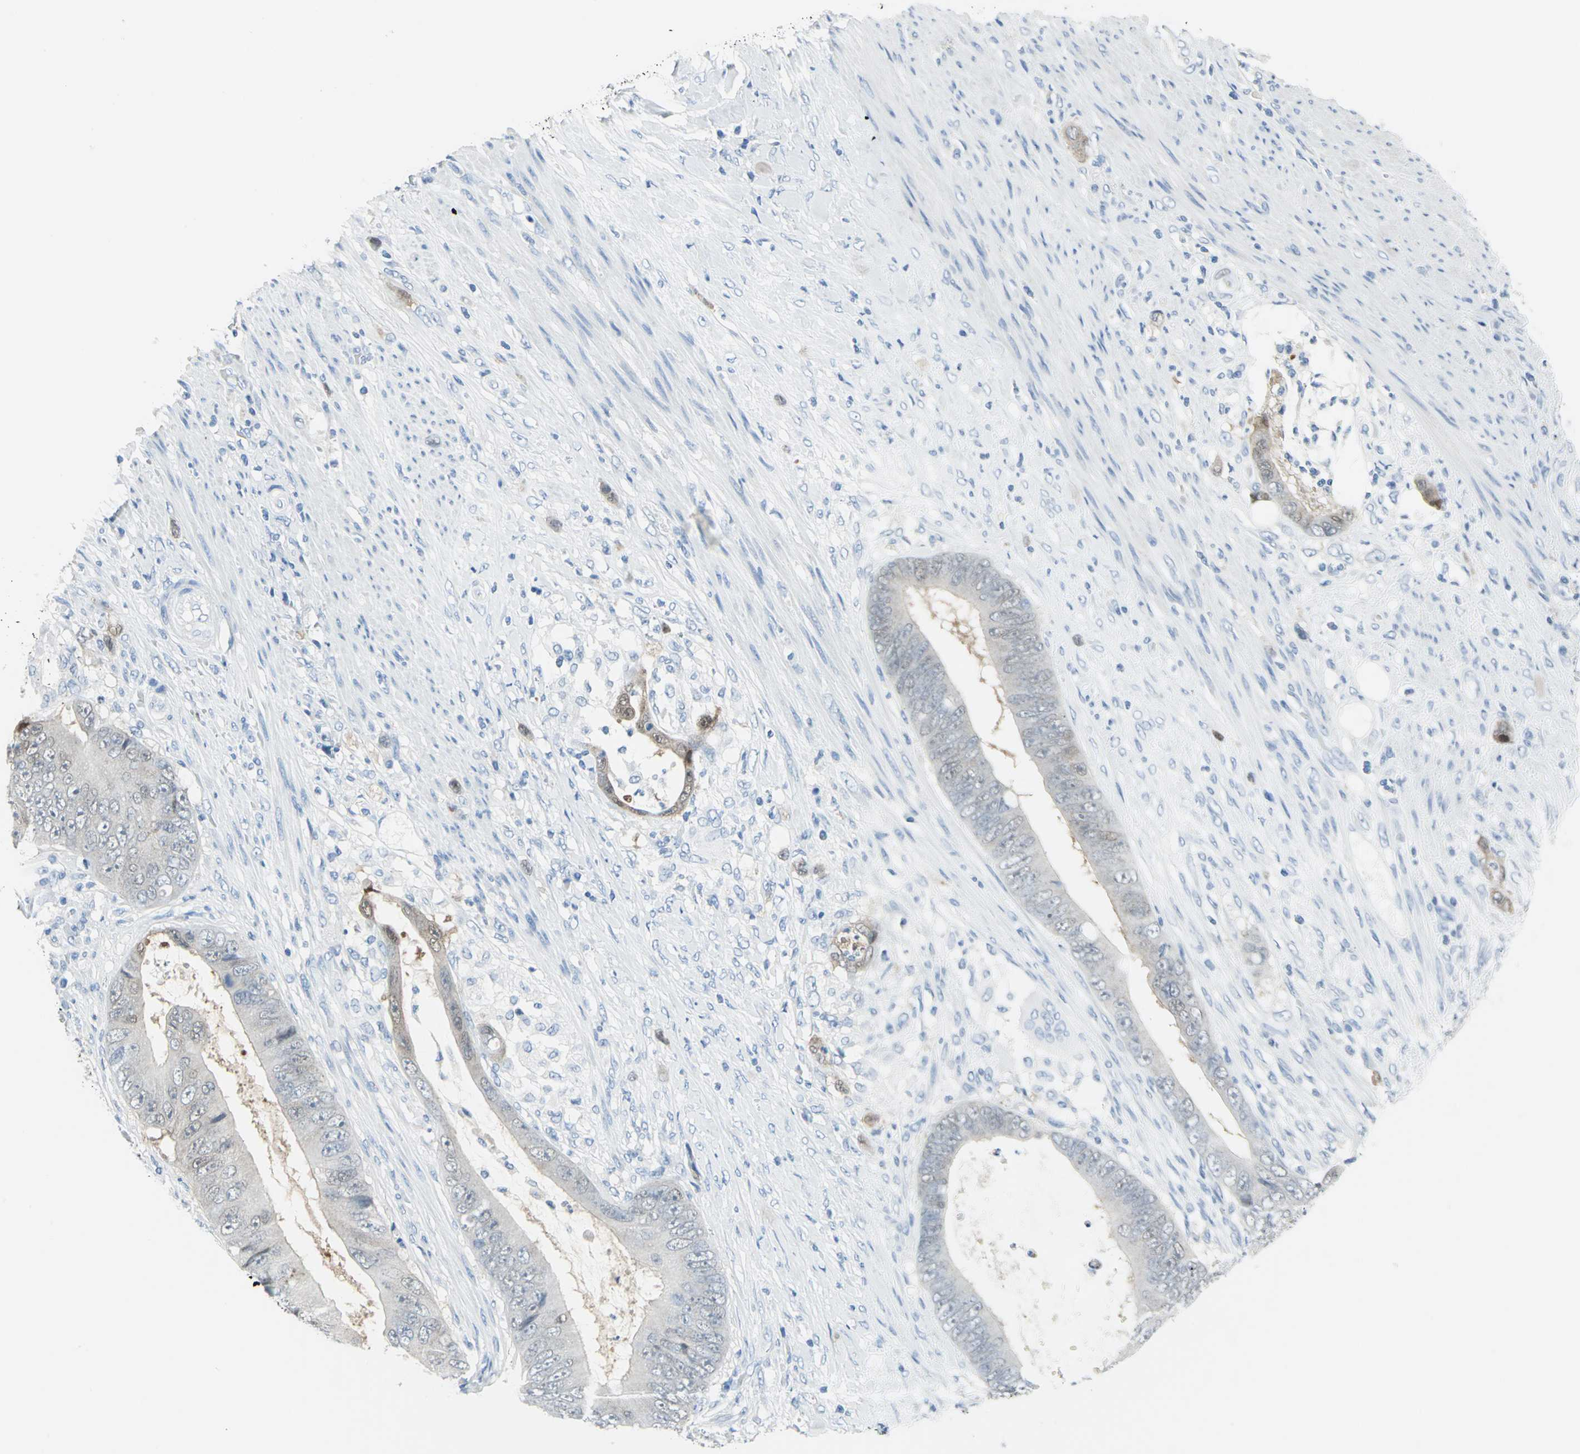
{"staining": {"intensity": "negative", "quantity": "none", "location": "none"}, "tissue": "colorectal cancer", "cell_type": "Tumor cells", "image_type": "cancer", "snomed": [{"axis": "morphology", "description": "Adenocarcinoma, NOS"}, {"axis": "topography", "description": "Rectum"}], "caption": "Histopathology image shows no significant protein positivity in tumor cells of adenocarcinoma (colorectal). (Brightfield microscopy of DAB immunohistochemistry (IHC) at high magnification).", "gene": "SFN", "patient": {"sex": "female", "age": 77}}